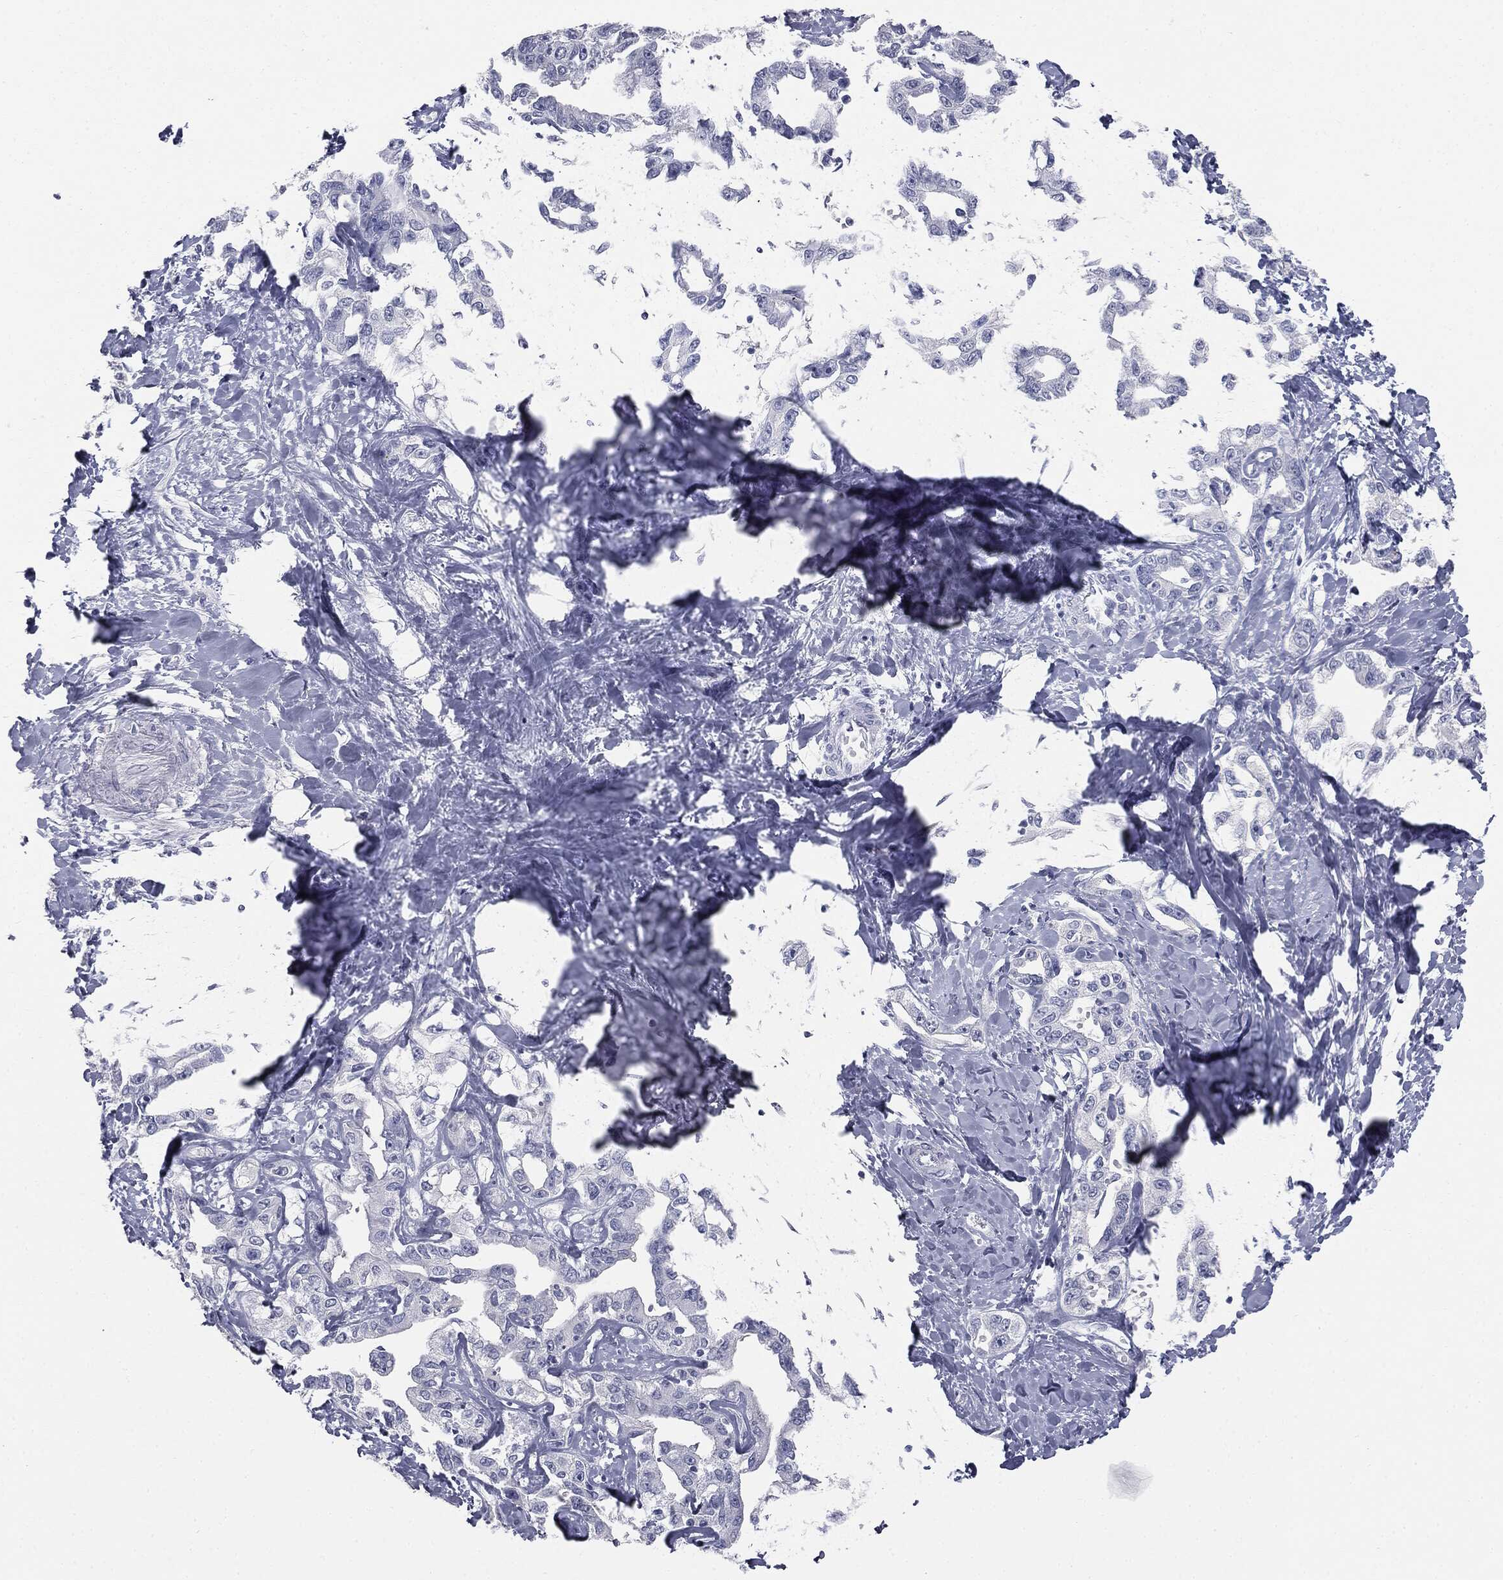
{"staining": {"intensity": "negative", "quantity": "none", "location": "none"}, "tissue": "liver cancer", "cell_type": "Tumor cells", "image_type": "cancer", "snomed": [{"axis": "morphology", "description": "Cholangiocarcinoma"}, {"axis": "topography", "description": "Liver"}], "caption": "A photomicrograph of human cholangiocarcinoma (liver) is negative for staining in tumor cells. (Brightfield microscopy of DAB (3,3'-diaminobenzidine) IHC at high magnification).", "gene": "MUC5AC", "patient": {"sex": "male", "age": 59}}